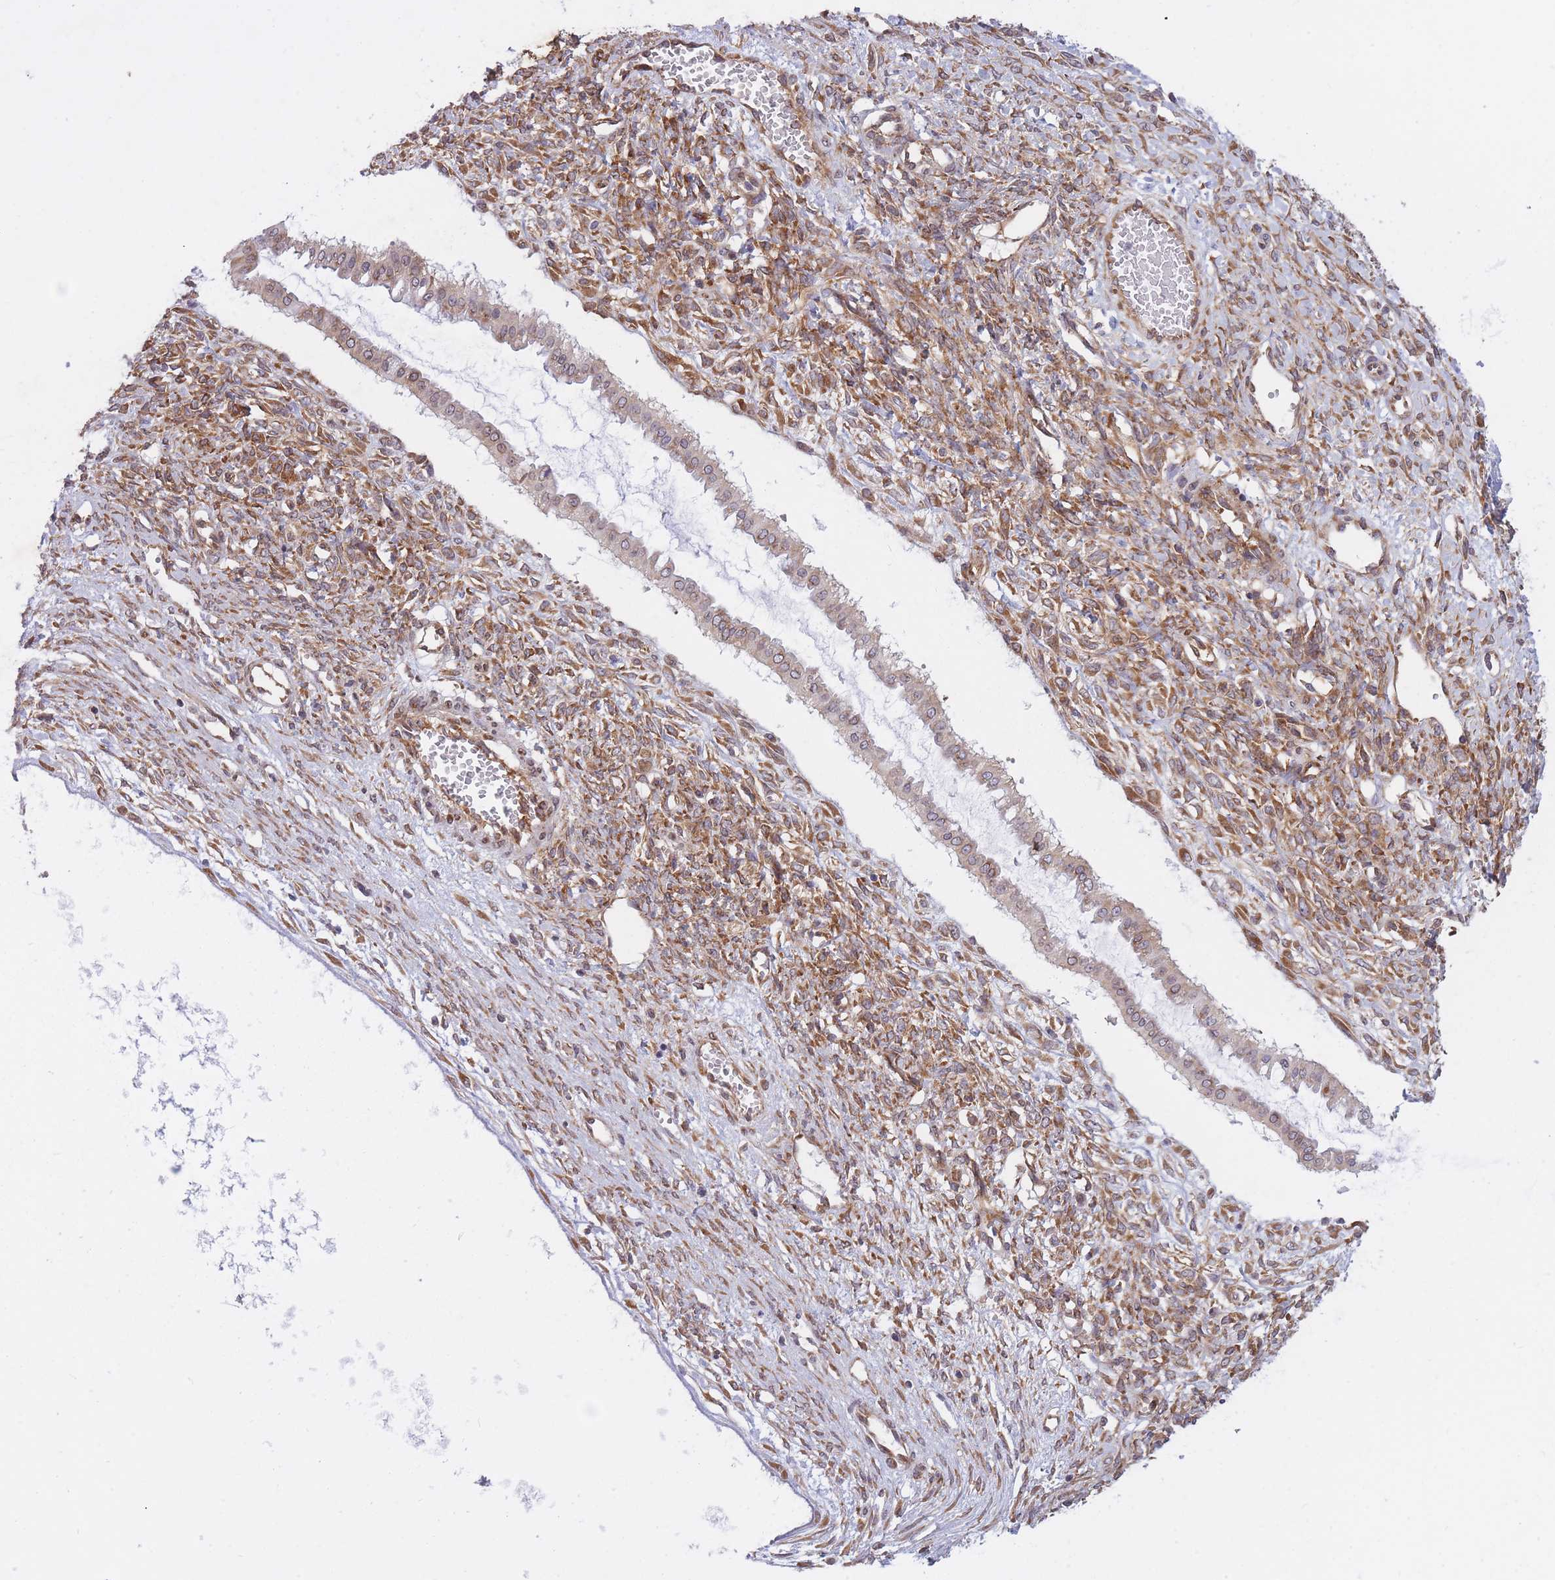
{"staining": {"intensity": "moderate", "quantity": ">75%", "location": "cytoplasmic/membranous"}, "tissue": "ovarian cancer", "cell_type": "Tumor cells", "image_type": "cancer", "snomed": [{"axis": "morphology", "description": "Cystadenocarcinoma, mucinous, NOS"}, {"axis": "topography", "description": "Ovary"}], "caption": "Immunohistochemistry (IHC) image of neoplastic tissue: human mucinous cystadenocarcinoma (ovarian) stained using IHC exhibits medium levels of moderate protein expression localized specifically in the cytoplasmic/membranous of tumor cells, appearing as a cytoplasmic/membranous brown color.", "gene": "CCDC124", "patient": {"sex": "female", "age": 73}}